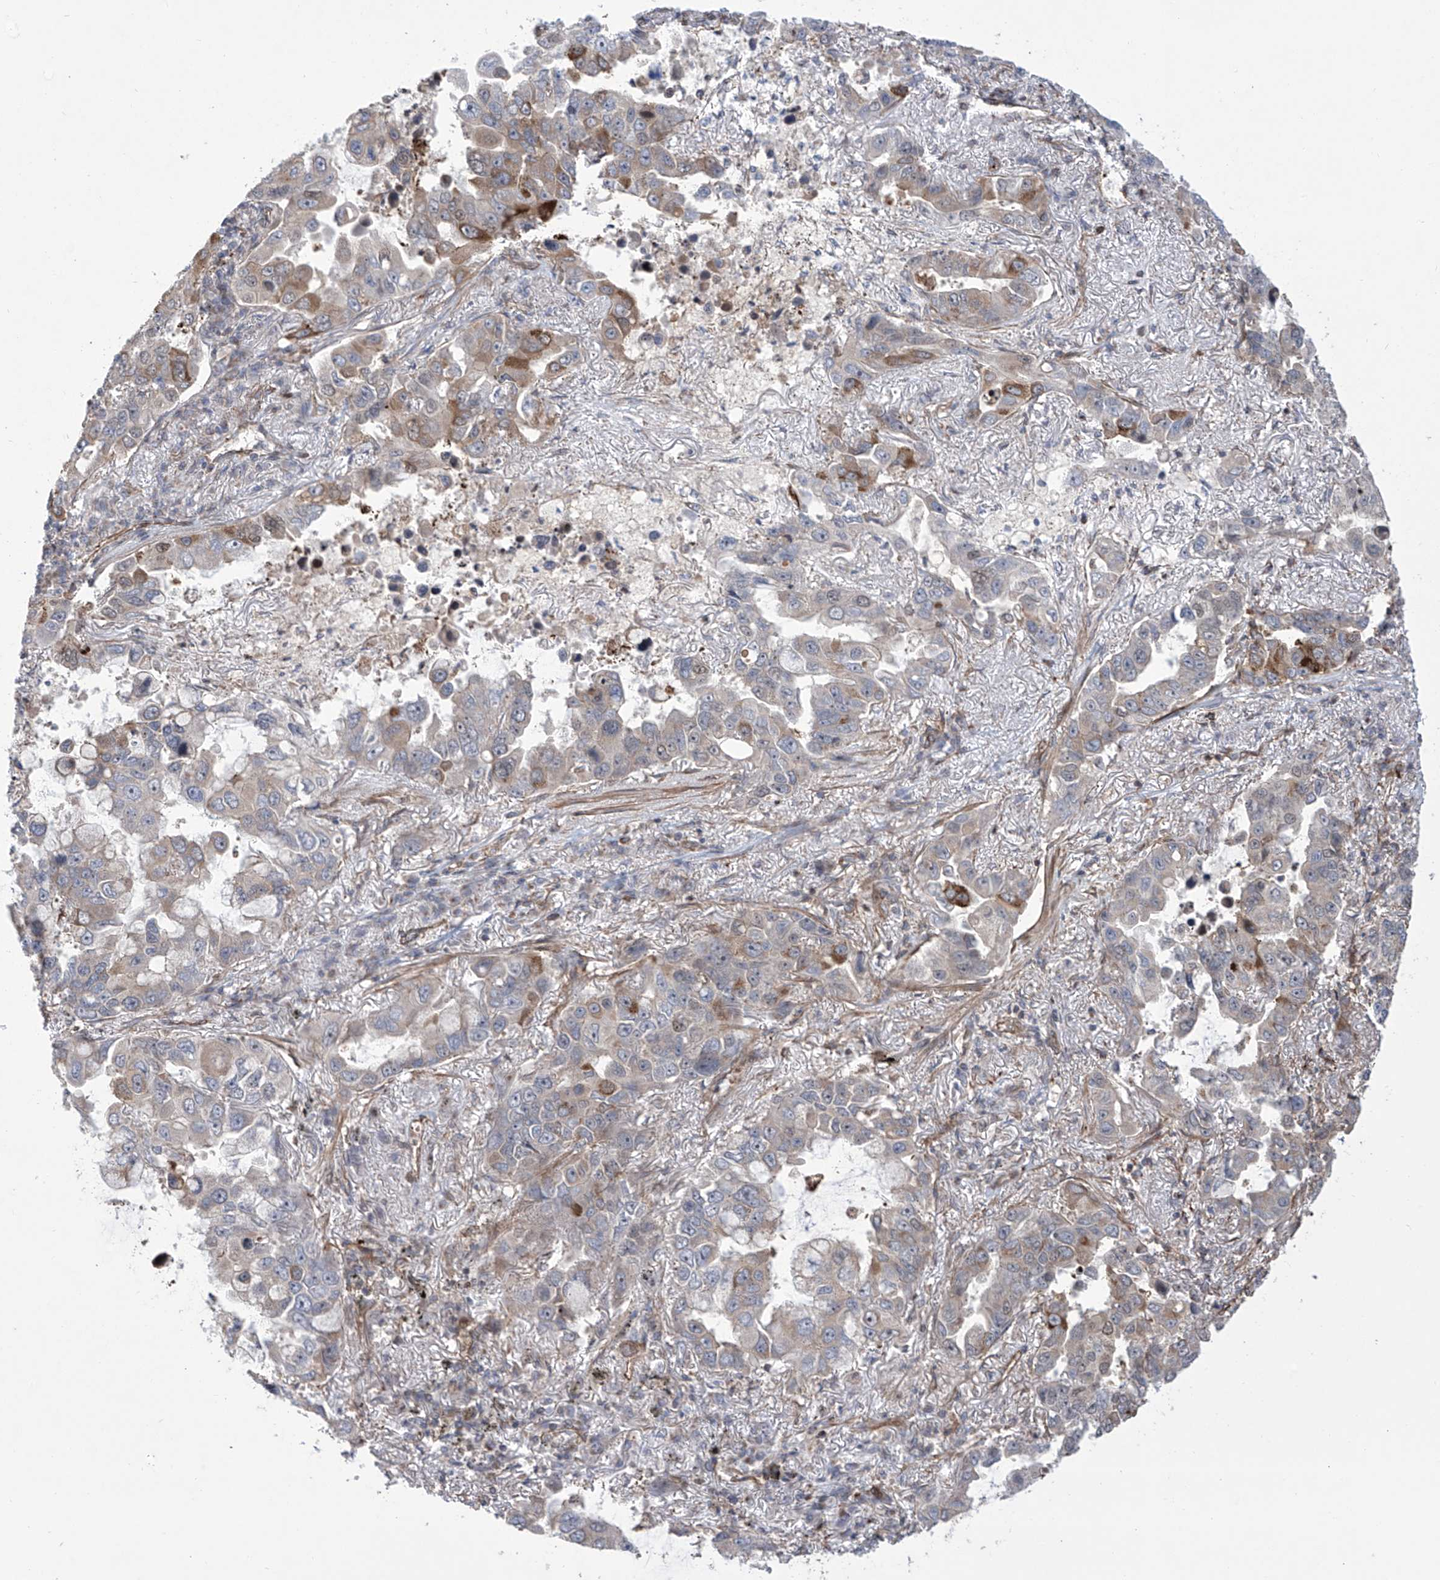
{"staining": {"intensity": "weak", "quantity": "<25%", "location": "cytoplasmic/membranous"}, "tissue": "lung cancer", "cell_type": "Tumor cells", "image_type": "cancer", "snomed": [{"axis": "morphology", "description": "Adenocarcinoma, NOS"}, {"axis": "topography", "description": "Lung"}], "caption": "A histopathology image of adenocarcinoma (lung) stained for a protein demonstrates no brown staining in tumor cells. (DAB (3,3'-diaminobenzidine) immunohistochemistry (IHC) with hematoxylin counter stain).", "gene": "APAF1", "patient": {"sex": "male", "age": 64}}